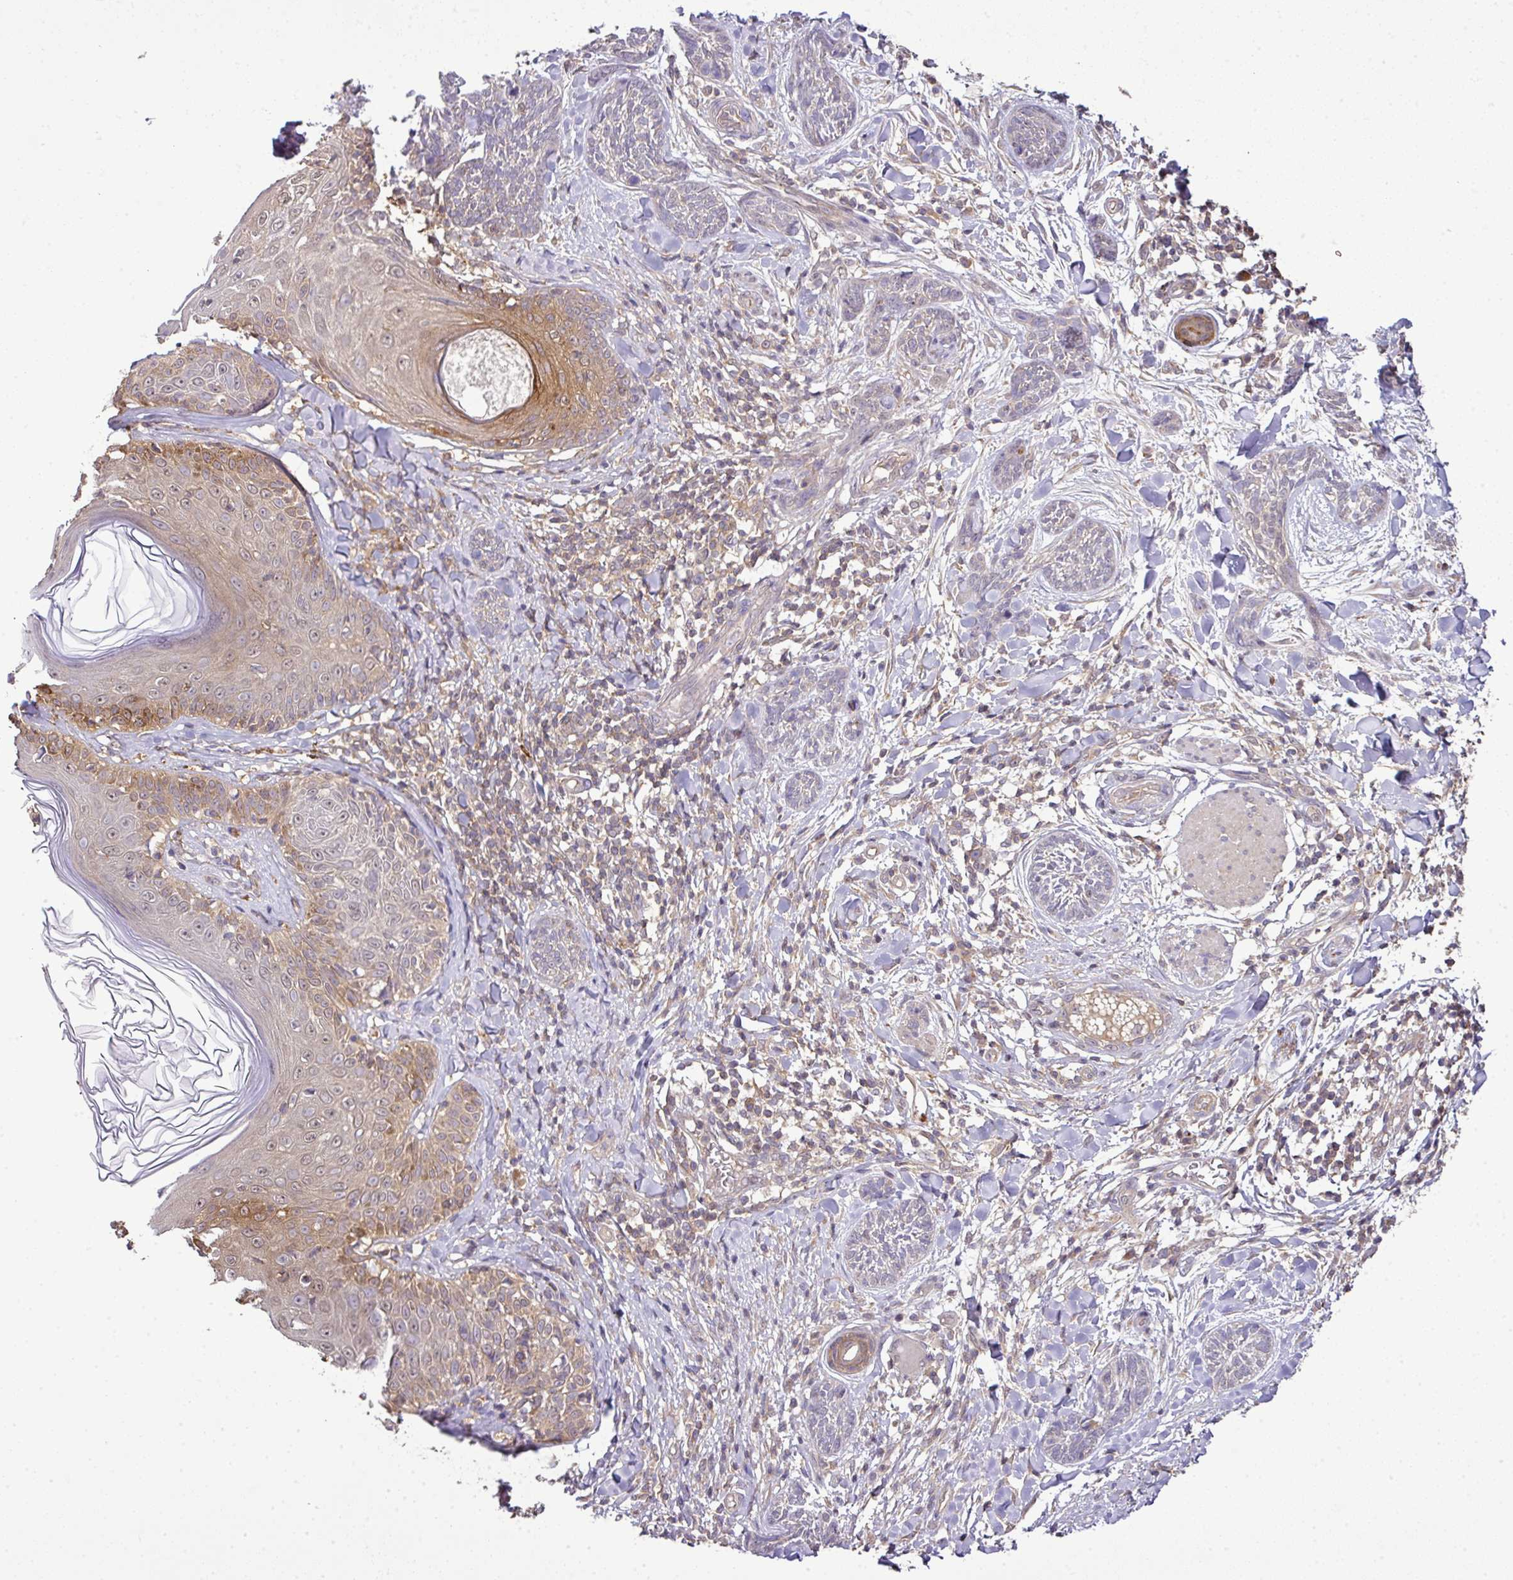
{"staining": {"intensity": "negative", "quantity": "none", "location": "none"}, "tissue": "skin cancer", "cell_type": "Tumor cells", "image_type": "cancer", "snomed": [{"axis": "morphology", "description": "Basal cell carcinoma"}, {"axis": "topography", "description": "Skin"}], "caption": "Immunohistochemical staining of skin cancer demonstrates no significant staining in tumor cells. The staining is performed using DAB (3,3'-diaminobenzidine) brown chromogen with nuclei counter-stained in using hematoxylin.", "gene": "TMEM107", "patient": {"sex": "male", "age": 73}}